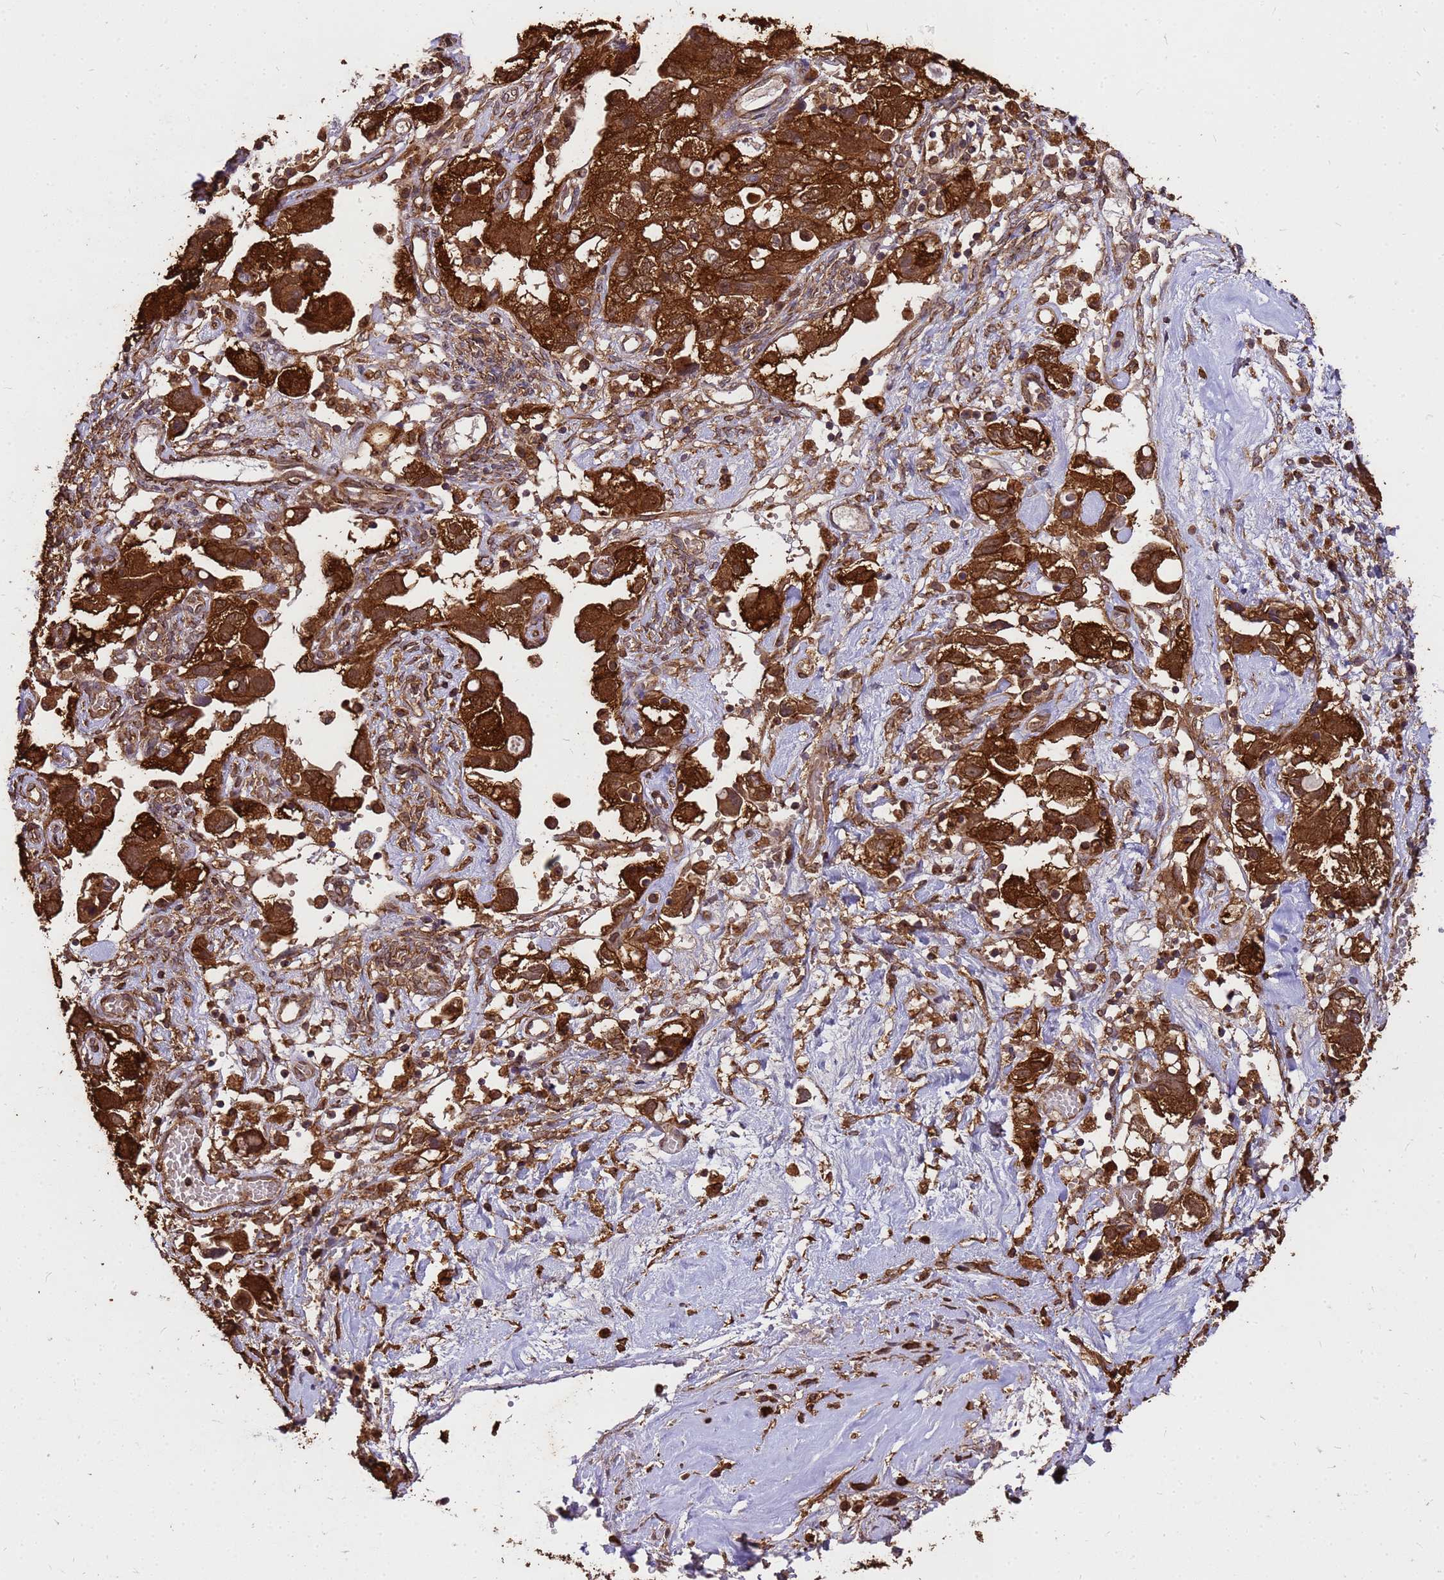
{"staining": {"intensity": "strong", "quantity": ">75%", "location": "cytoplasmic/membranous"}, "tissue": "ovarian cancer", "cell_type": "Tumor cells", "image_type": "cancer", "snomed": [{"axis": "morphology", "description": "Carcinoma, NOS"}, {"axis": "morphology", "description": "Cystadenocarcinoma, serous, NOS"}, {"axis": "topography", "description": "Ovary"}], "caption": "Carcinoma (ovarian) was stained to show a protein in brown. There is high levels of strong cytoplasmic/membranous expression in approximately >75% of tumor cells.", "gene": "ZNF618", "patient": {"sex": "female", "age": 69}}